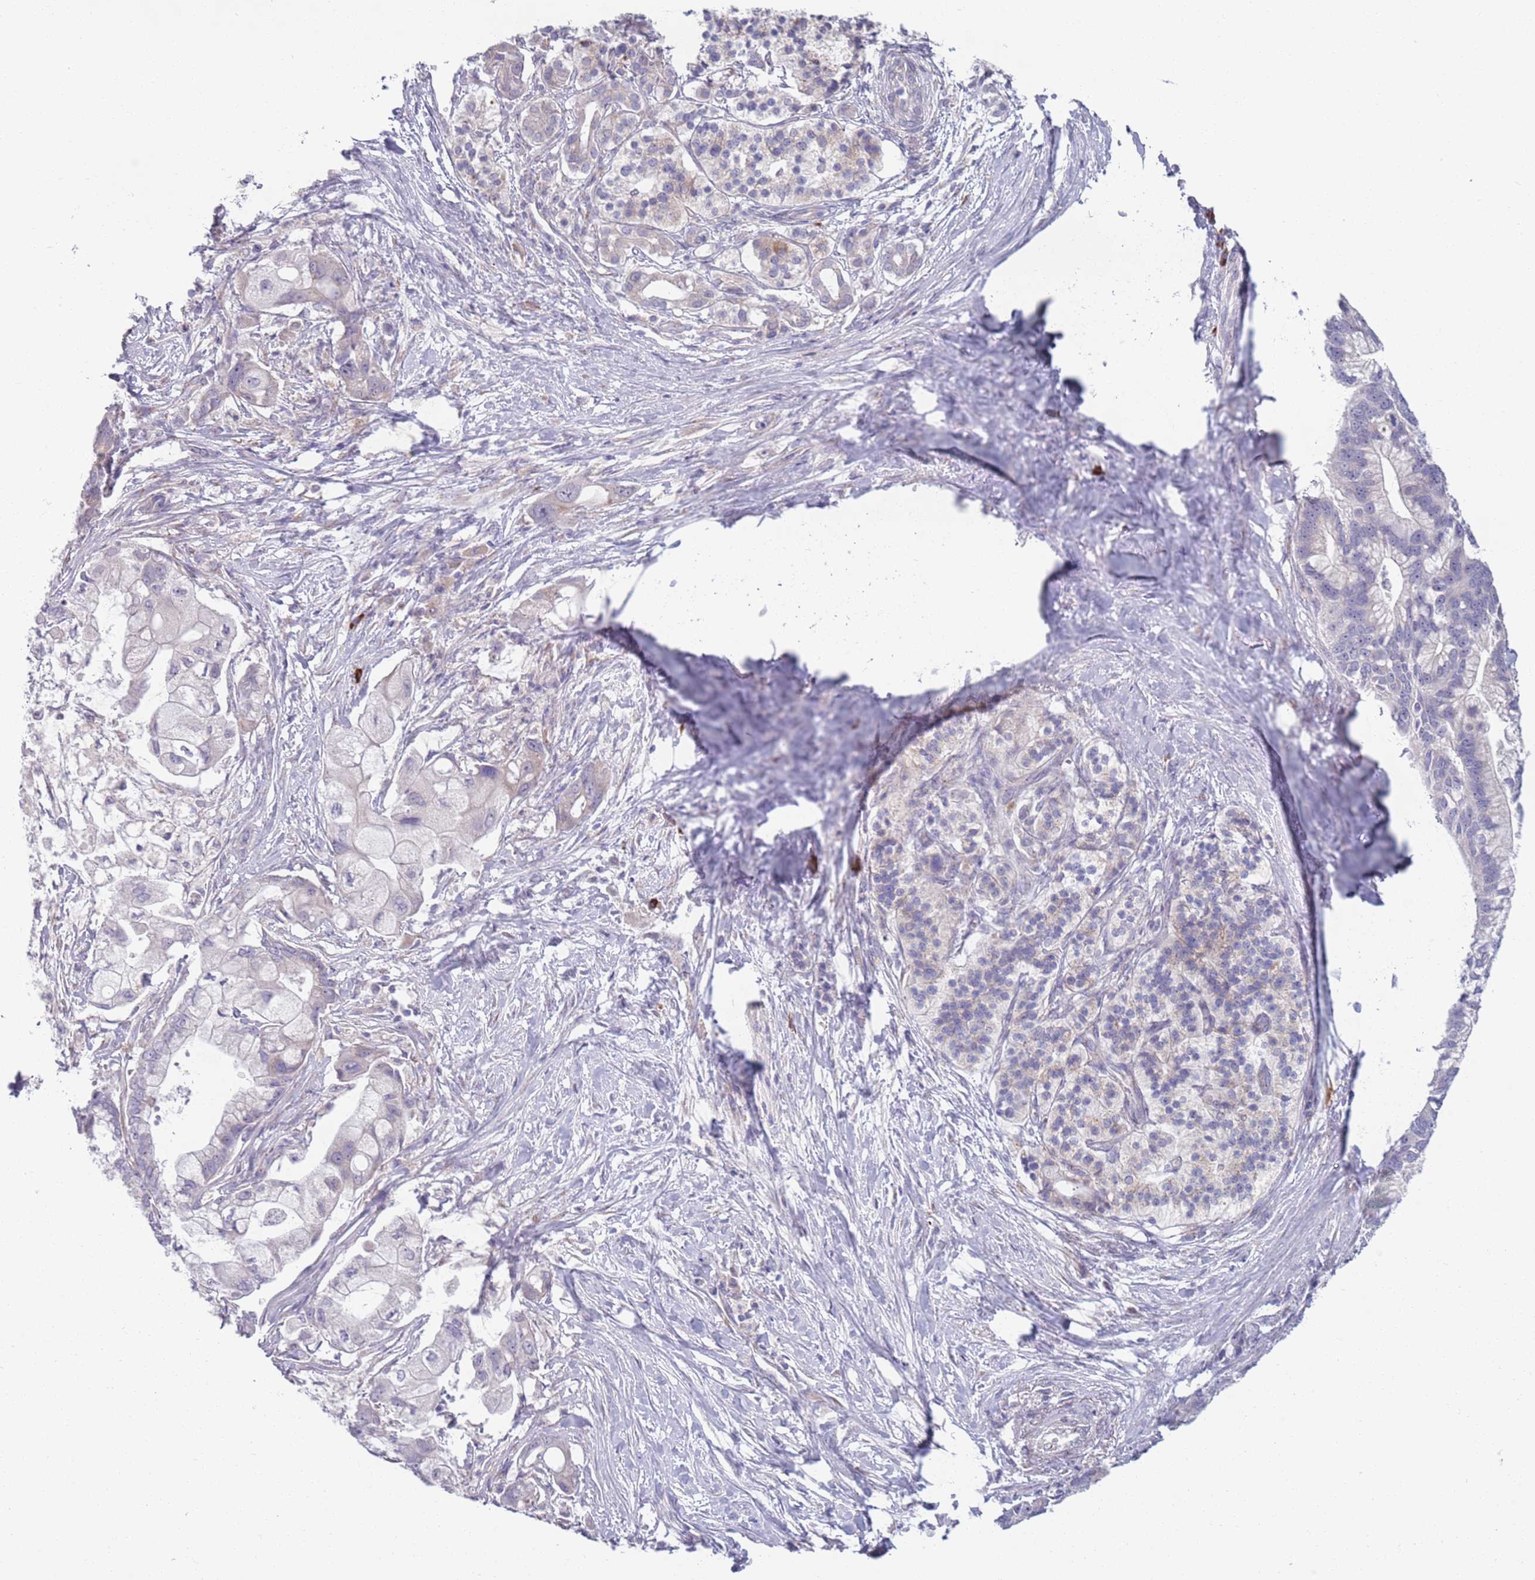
{"staining": {"intensity": "negative", "quantity": "none", "location": "none"}, "tissue": "pancreatic cancer", "cell_type": "Tumor cells", "image_type": "cancer", "snomed": [{"axis": "morphology", "description": "Adenocarcinoma, NOS"}, {"axis": "topography", "description": "Pancreas"}], "caption": "Photomicrograph shows no significant protein expression in tumor cells of pancreatic adenocarcinoma.", "gene": "LTB", "patient": {"sex": "male", "age": 68}}